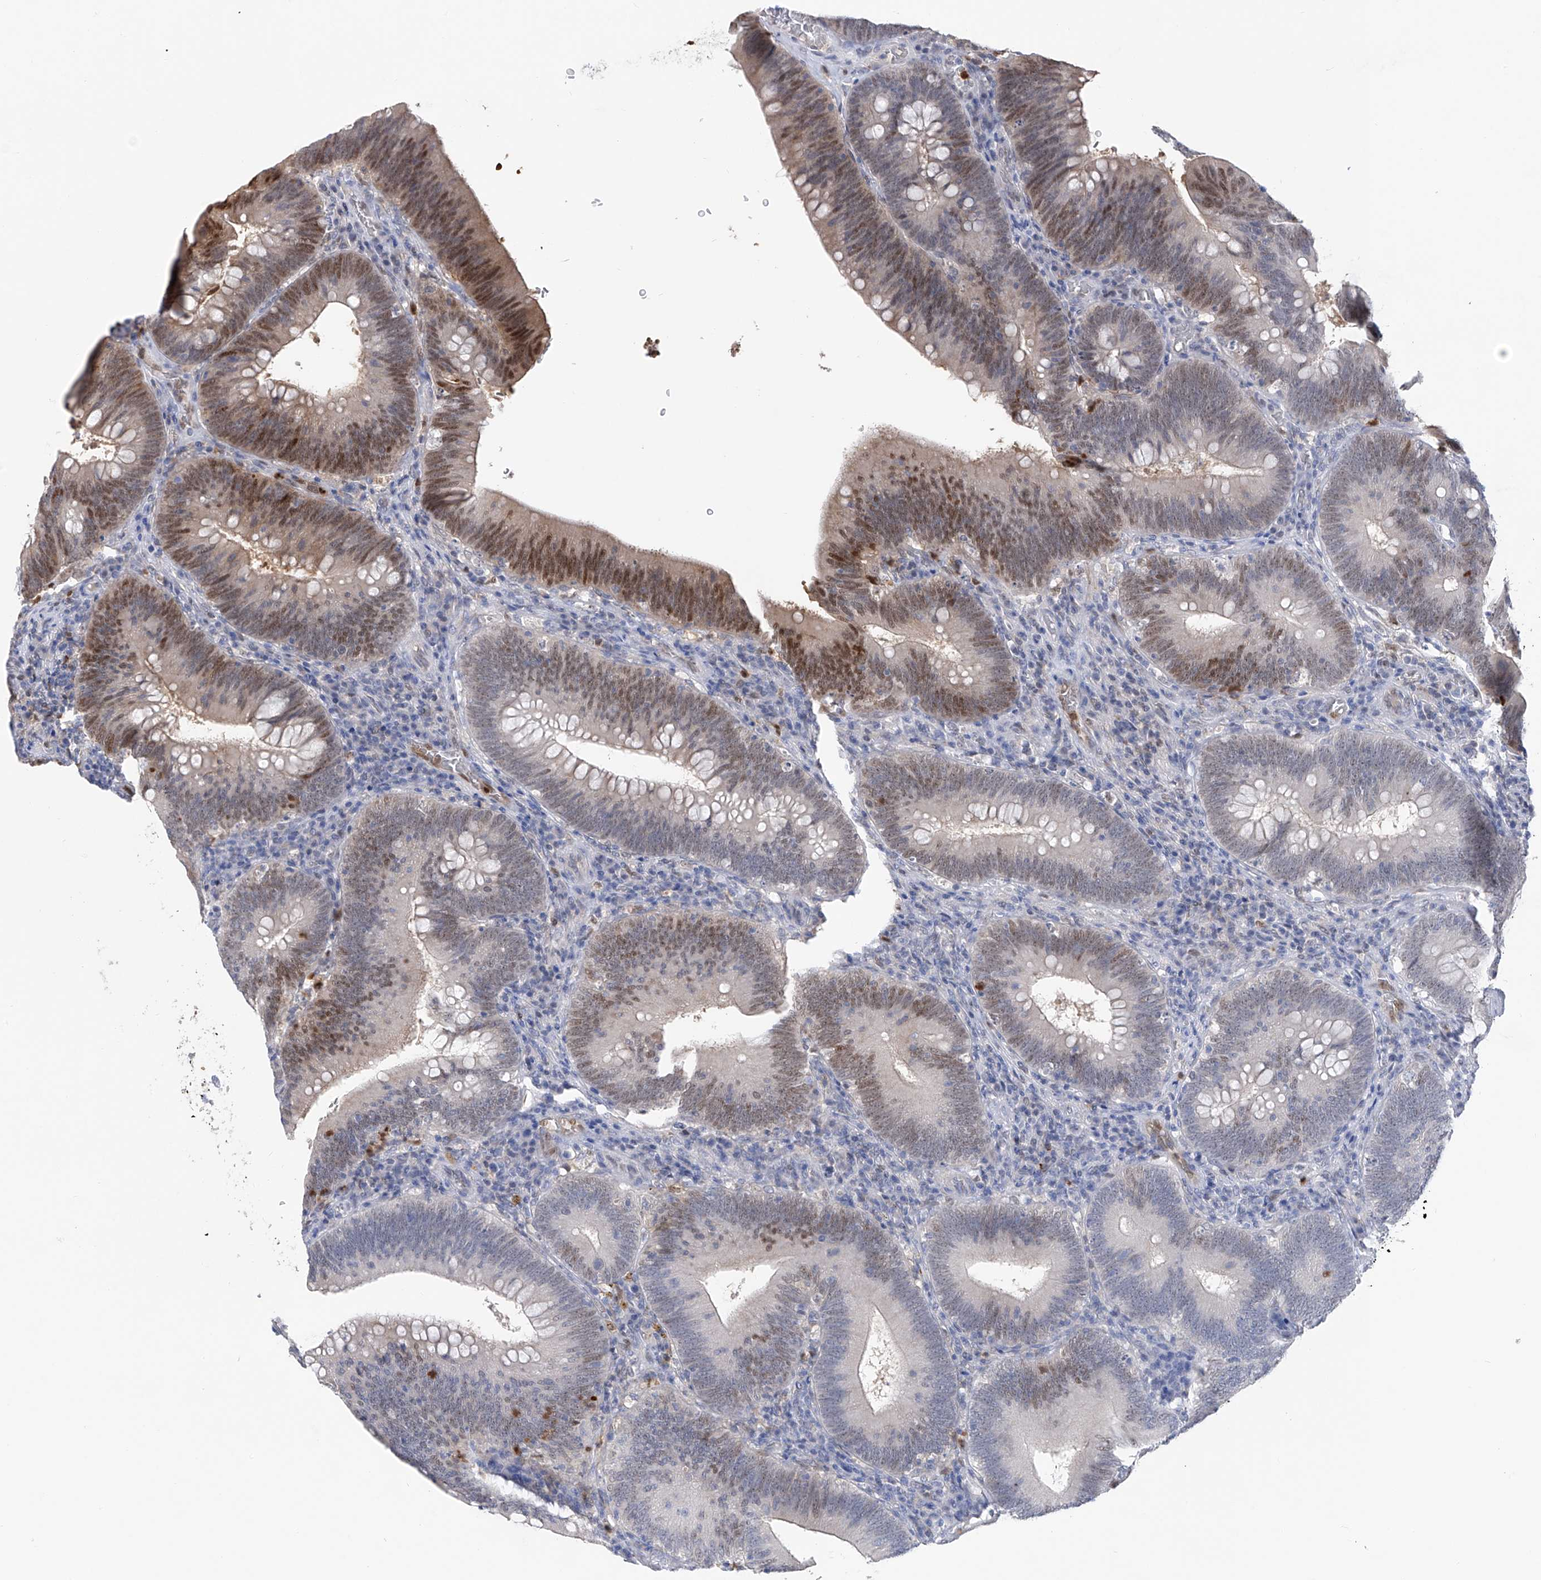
{"staining": {"intensity": "moderate", "quantity": "25%-75%", "location": "nuclear"}, "tissue": "colorectal cancer", "cell_type": "Tumor cells", "image_type": "cancer", "snomed": [{"axis": "morphology", "description": "Normal tissue, NOS"}, {"axis": "topography", "description": "Colon"}], "caption": "Moderate nuclear protein expression is seen in about 25%-75% of tumor cells in colorectal cancer. The staining was performed using DAB (3,3'-diaminobenzidine) to visualize the protein expression in brown, while the nuclei were stained in blue with hematoxylin (Magnification: 20x).", "gene": "PHF20", "patient": {"sex": "female", "age": 82}}